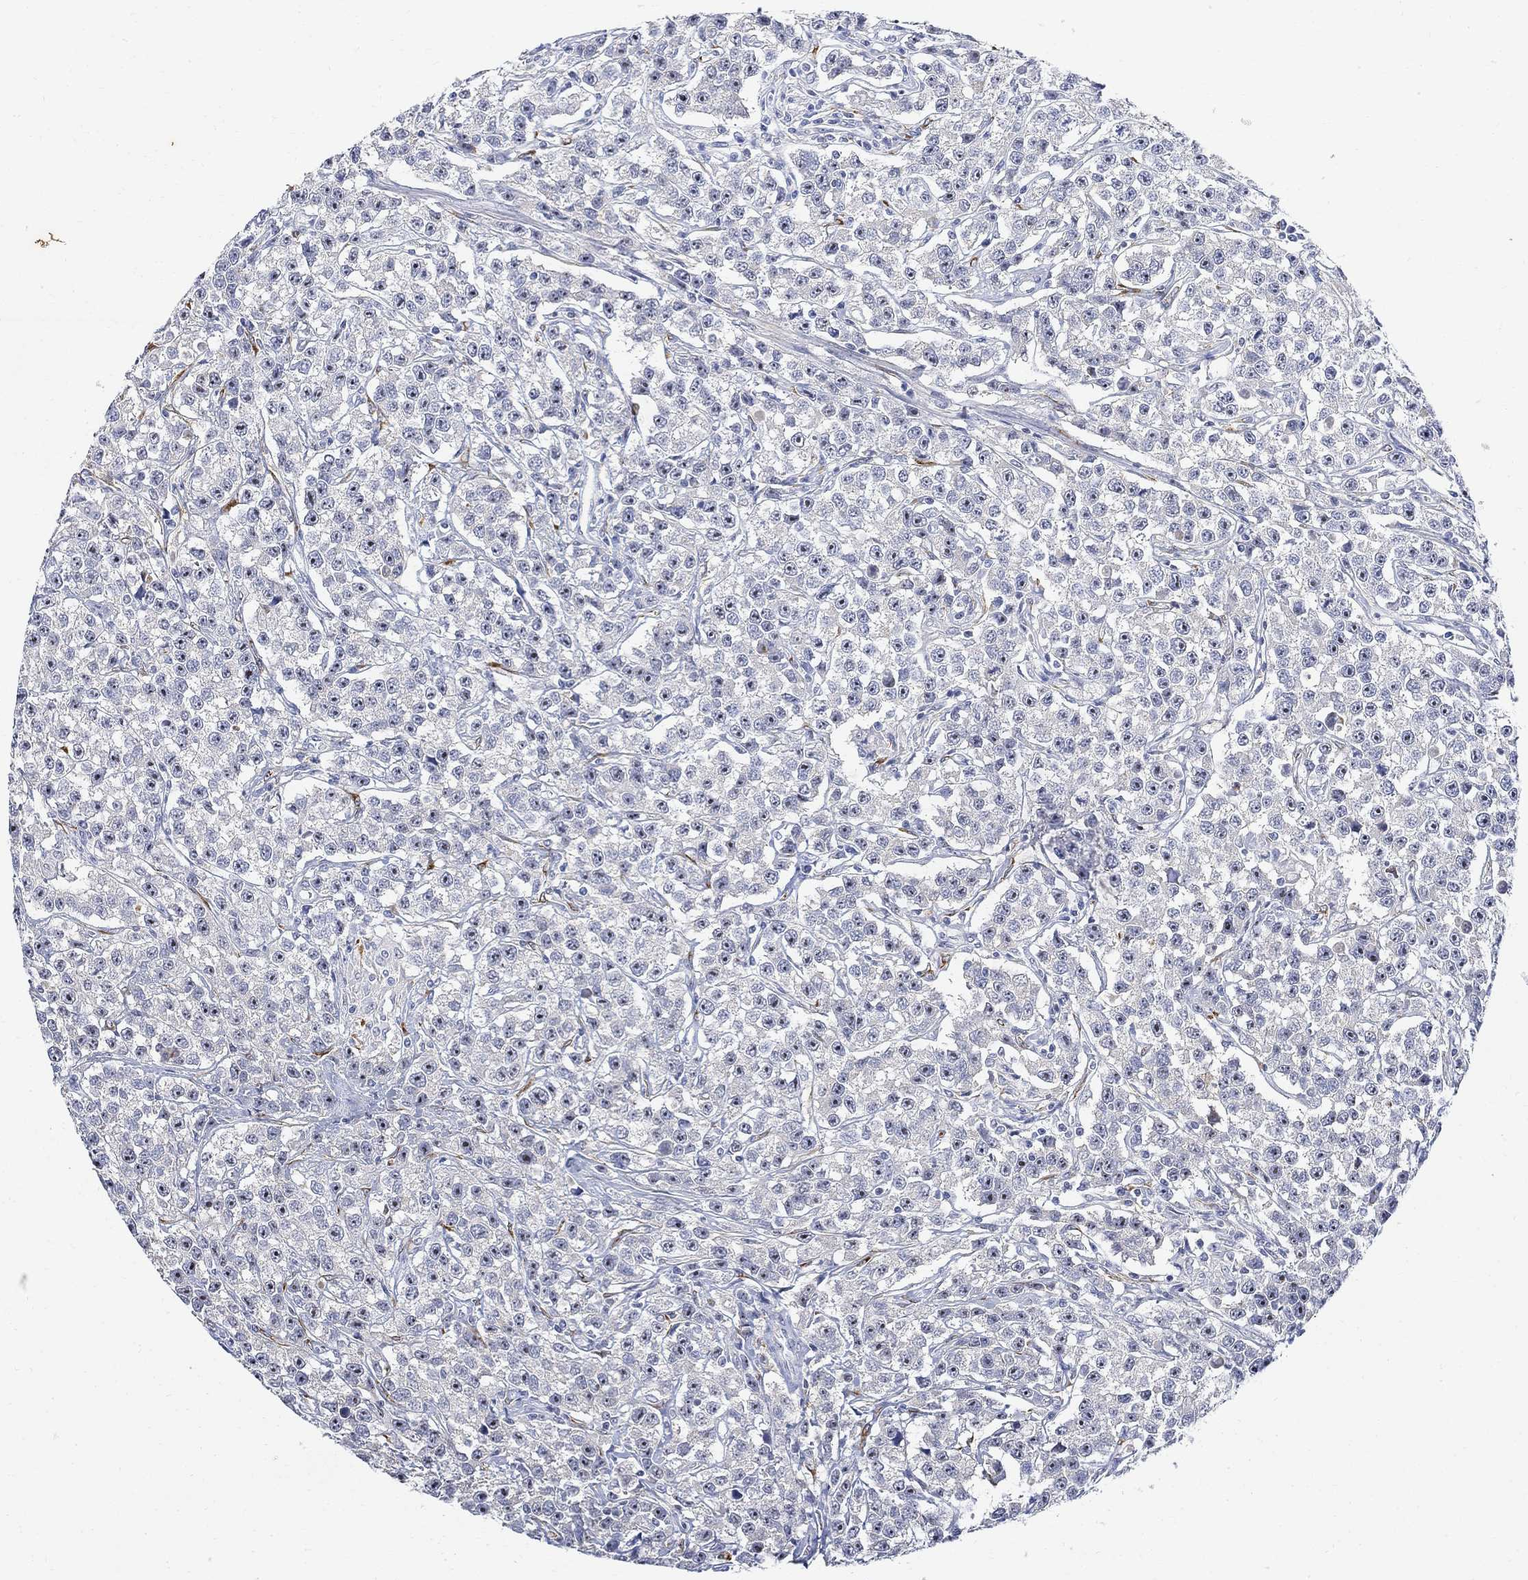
{"staining": {"intensity": "negative", "quantity": "none", "location": "none"}, "tissue": "testis cancer", "cell_type": "Tumor cells", "image_type": "cancer", "snomed": [{"axis": "morphology", "description": "Seminoma, NOS"}, {"axis": "topography", "description": "Testis"}], "caption": "High magnification brightfield microscopy of testis cancer (seminoma) stained with DAB (brown) and counterstained with hematoxylin (blue): tumor cells show no significant expression.", "gene": "FNDC5", "patient": {"sex": "male", "age": 59}}